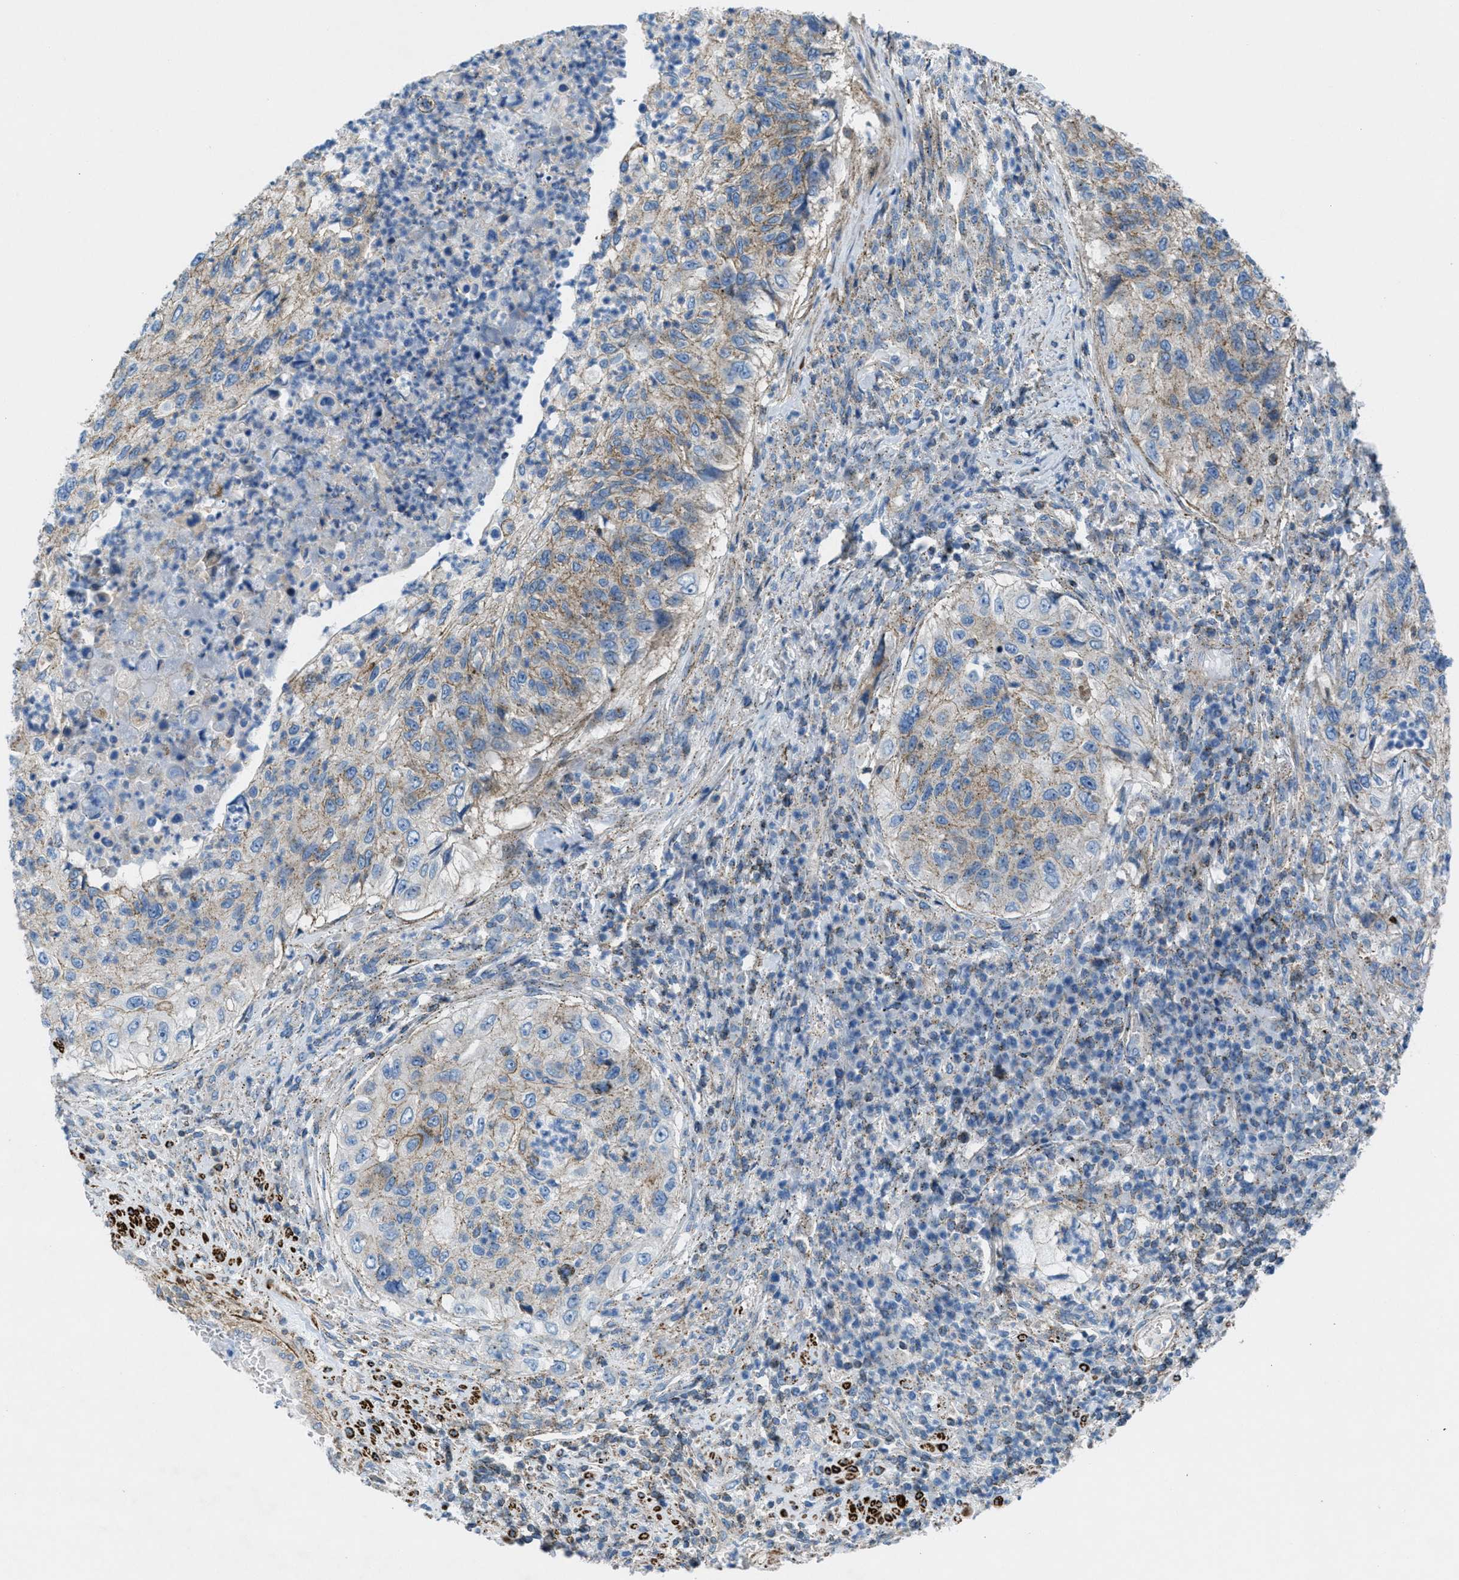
{"staining": {"intensity": "weak", "quantity": ">75%", "location": "cytoplasmic/membranous"}, "tissue": "urothelial cancer", "cell_type": "Tumor cells", "image_type": "cancer", "snomed": [{"axis": "morphology", "description": "Urothelial carcinoma, High grade"}, {"axis": "topography", "description": "Urinary bladder"}], "caption": "Urothelial carcinoma (high-grade) stained with a brown dye demonstrates weak cytoplasmic/membranous positive expression in approximately >75% of tumor cells.", "gene": "MFSD13A", "patient": {"sex": "female", "age": 60}}